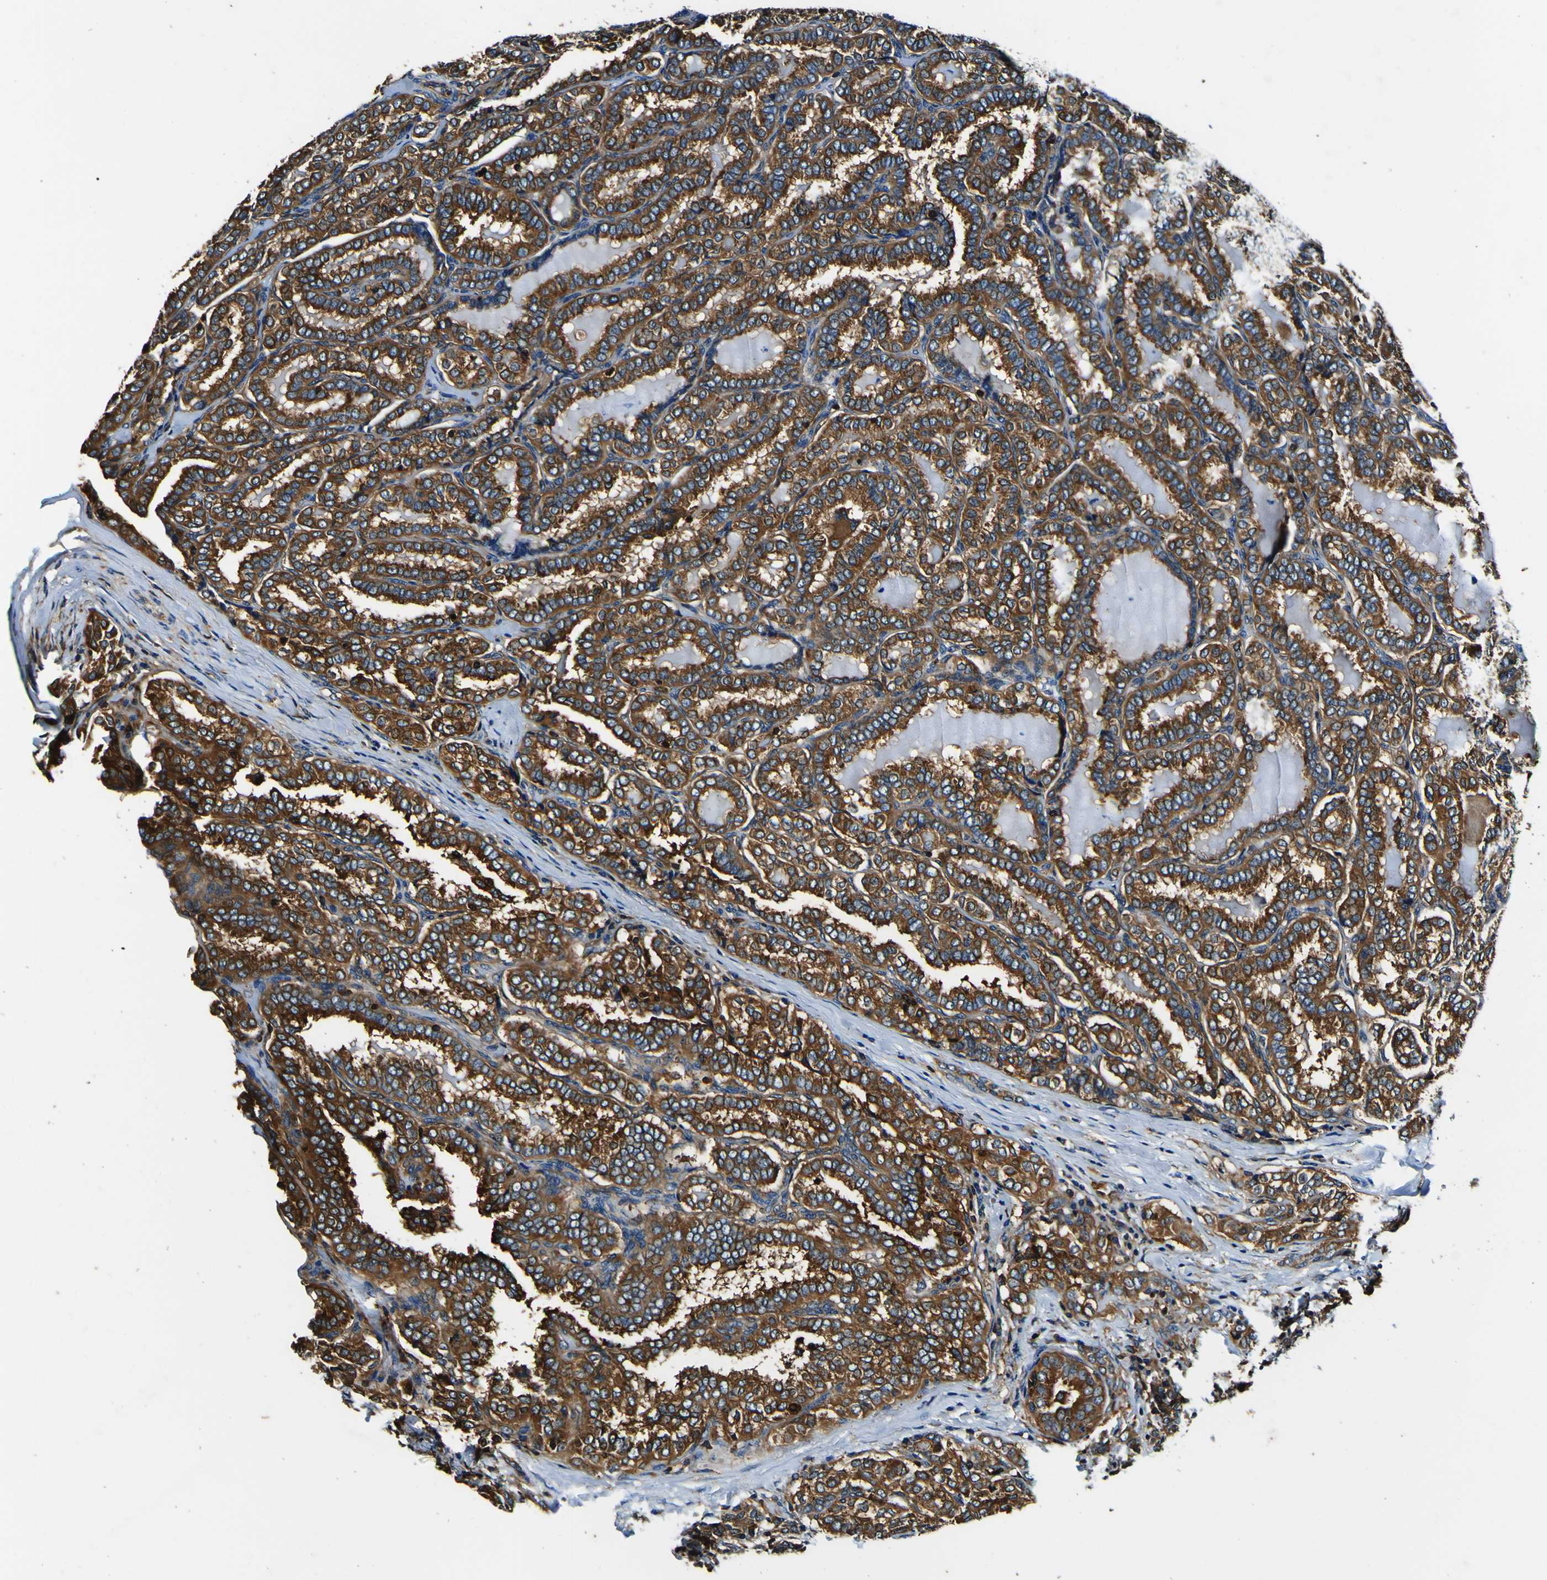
{"staining": {"intensity": "strong", "quantity": ">75%", "location": "cytoplasmic/membranous"}, "tissue": "thyroid cancer", "cell_type": "Tumor cells", "image_type": "cancer", "snomed": [{"axis": "morphology", "description": "Normal tissue, NOS"}, {"axis": "morphology", "description": "Papillary adenocarcinoma, NOS"}, {"axis": "topography", "description": "Thyroid gland"}], "caption": "This is a micrograph of immunohistochemistry (IHC) staining of papillary adenocarcinoma (thyroid), which shows strong staining in the cytoplasmic/membranous of tumor cells.", "gene": "RHOT2", "patient": {"sex": "female", "age": 30}}